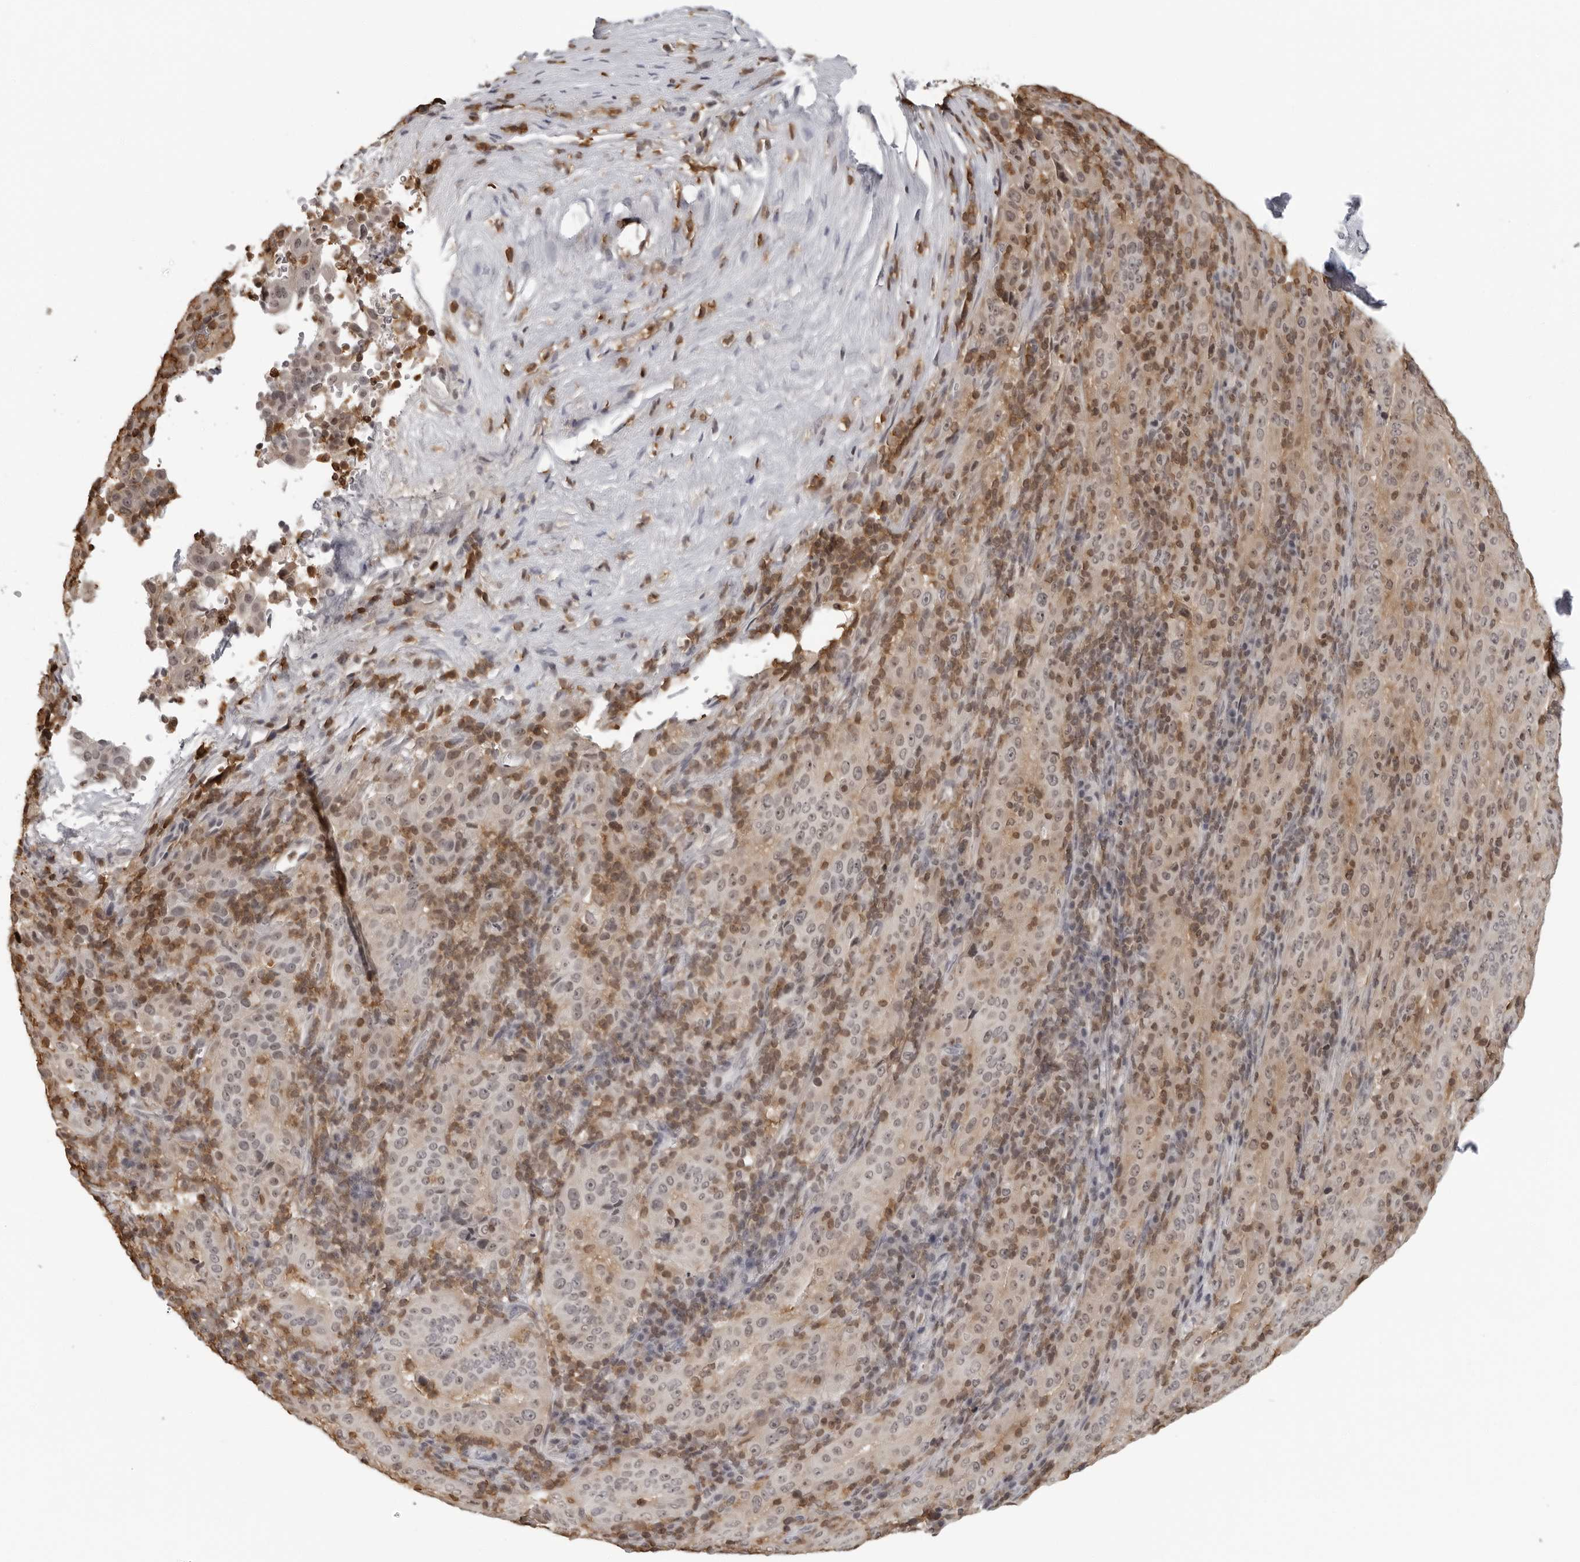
{"staining": {"intensity": "weak", "quantity": ">75%", "location": "cytoplasmic/membranous"}, "tissue": "pancreatic cancer", "cell_type": "Tumor cells", "image_type": "cancer", "snomed": [{"axis": "morphology", "description": "Adenocarcinoma, NOS"}, {"axis": "topography", "description": "Pancreas"}], "caption": "Immunohistochemical staining of pancreatic adenocarcinoma shows low levels of weak cytoplasmic/membranous protein expression in approximately >75% of tumor cells. (Brightfield microscopy of DAB IHC at high magnification).", "gene": "HSPH1", "patient": {"sex": "male", "age": 63}}